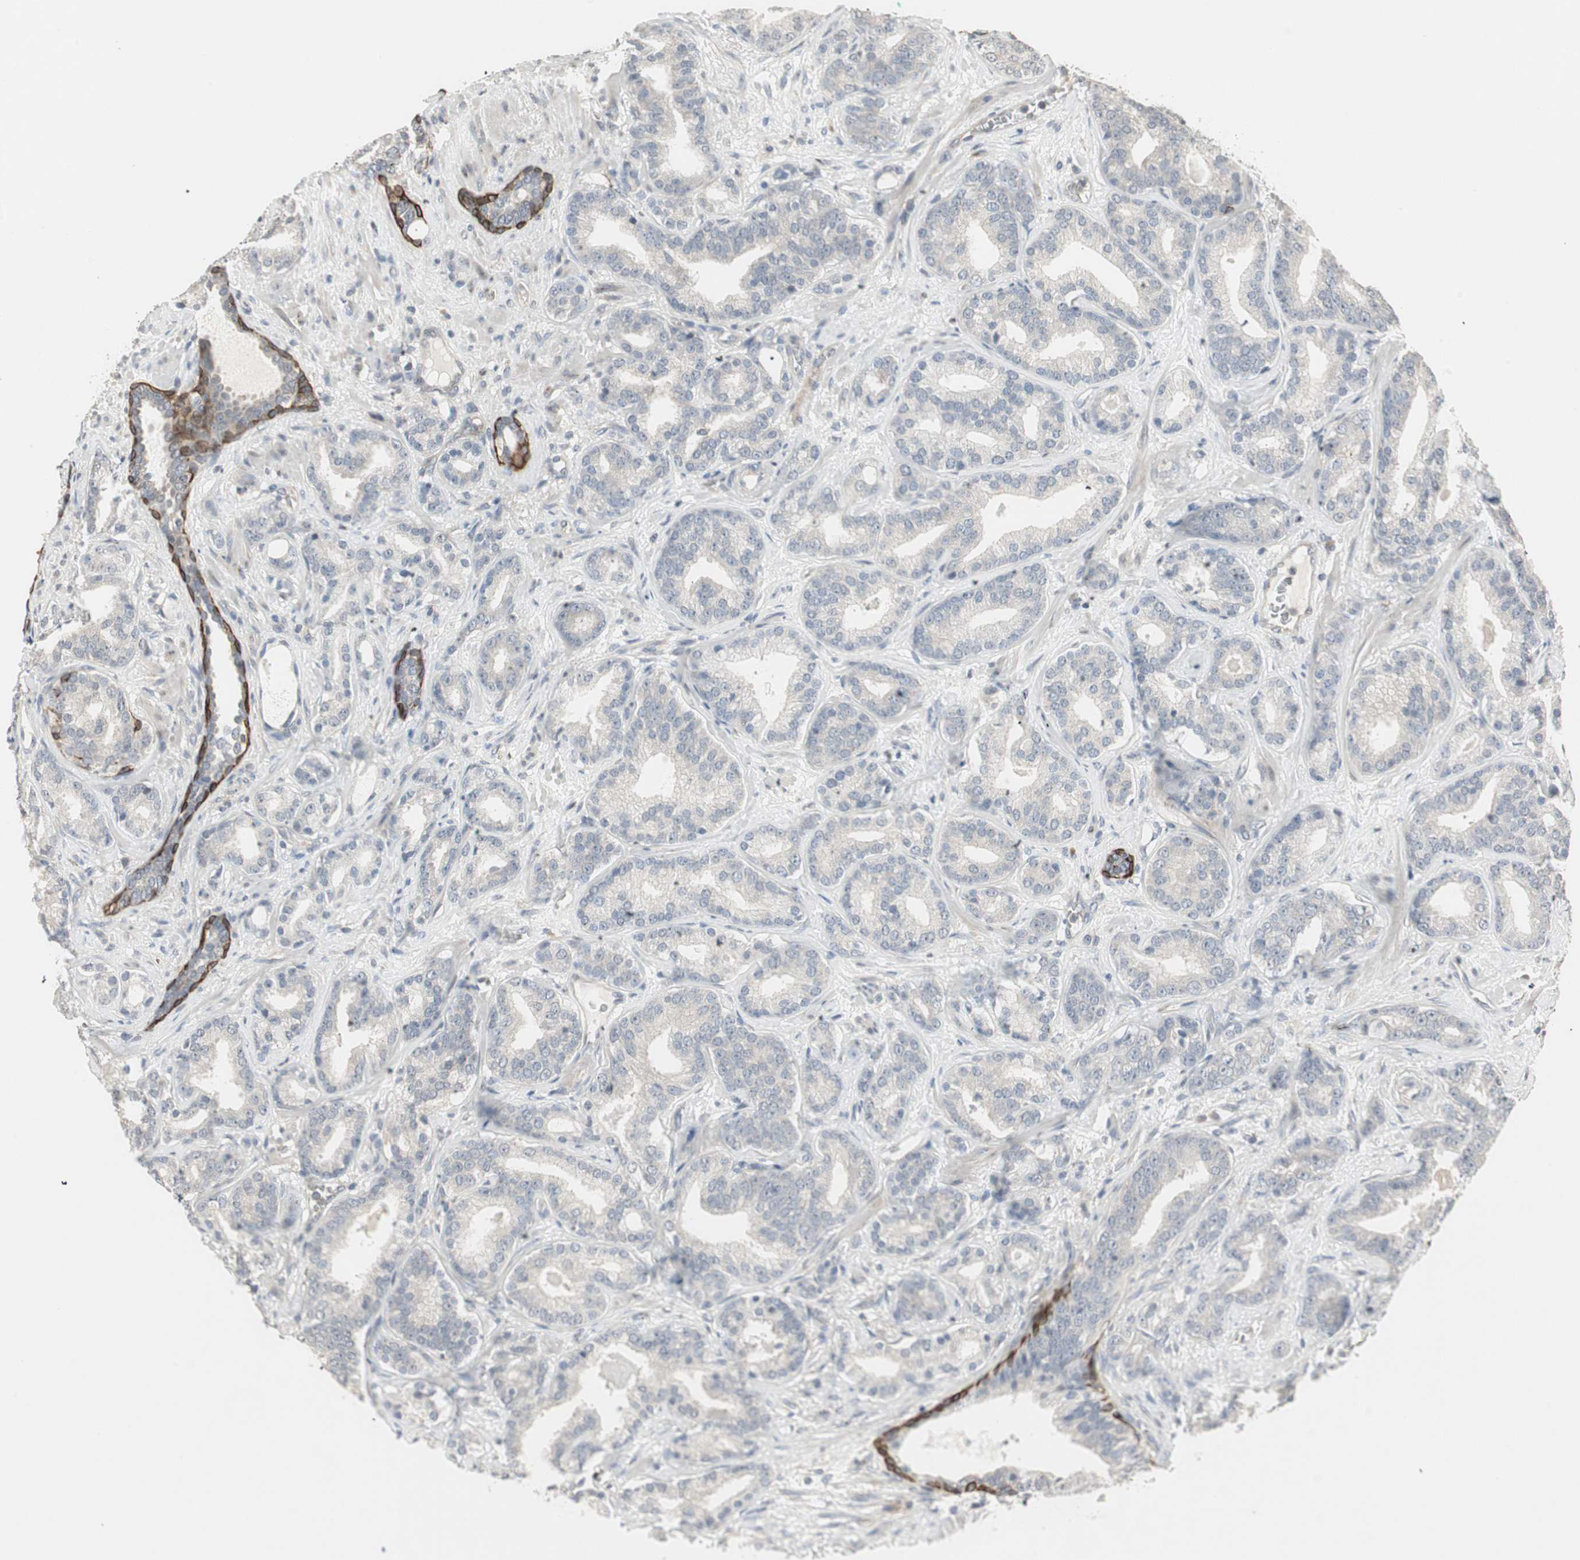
{"staining": {"intensity": "negative", "quantity": "none", "location": "none"}, "tissue": "prostate cancer", "cell_type": "Tumor cells", "image_type": "cancer", "snomed": [{"axis": "morphology", "description": "Adenocarcinoma, Low grade"}, {"axis": "topography", "description": "Prostate"}], "caption": "Photomicrograph shows no significant protein positivity in tumor cells of prostate low-grade adenocarcinoma.", "gene": "ZFP36", "patient": {"sex": "male", "age": 63}}